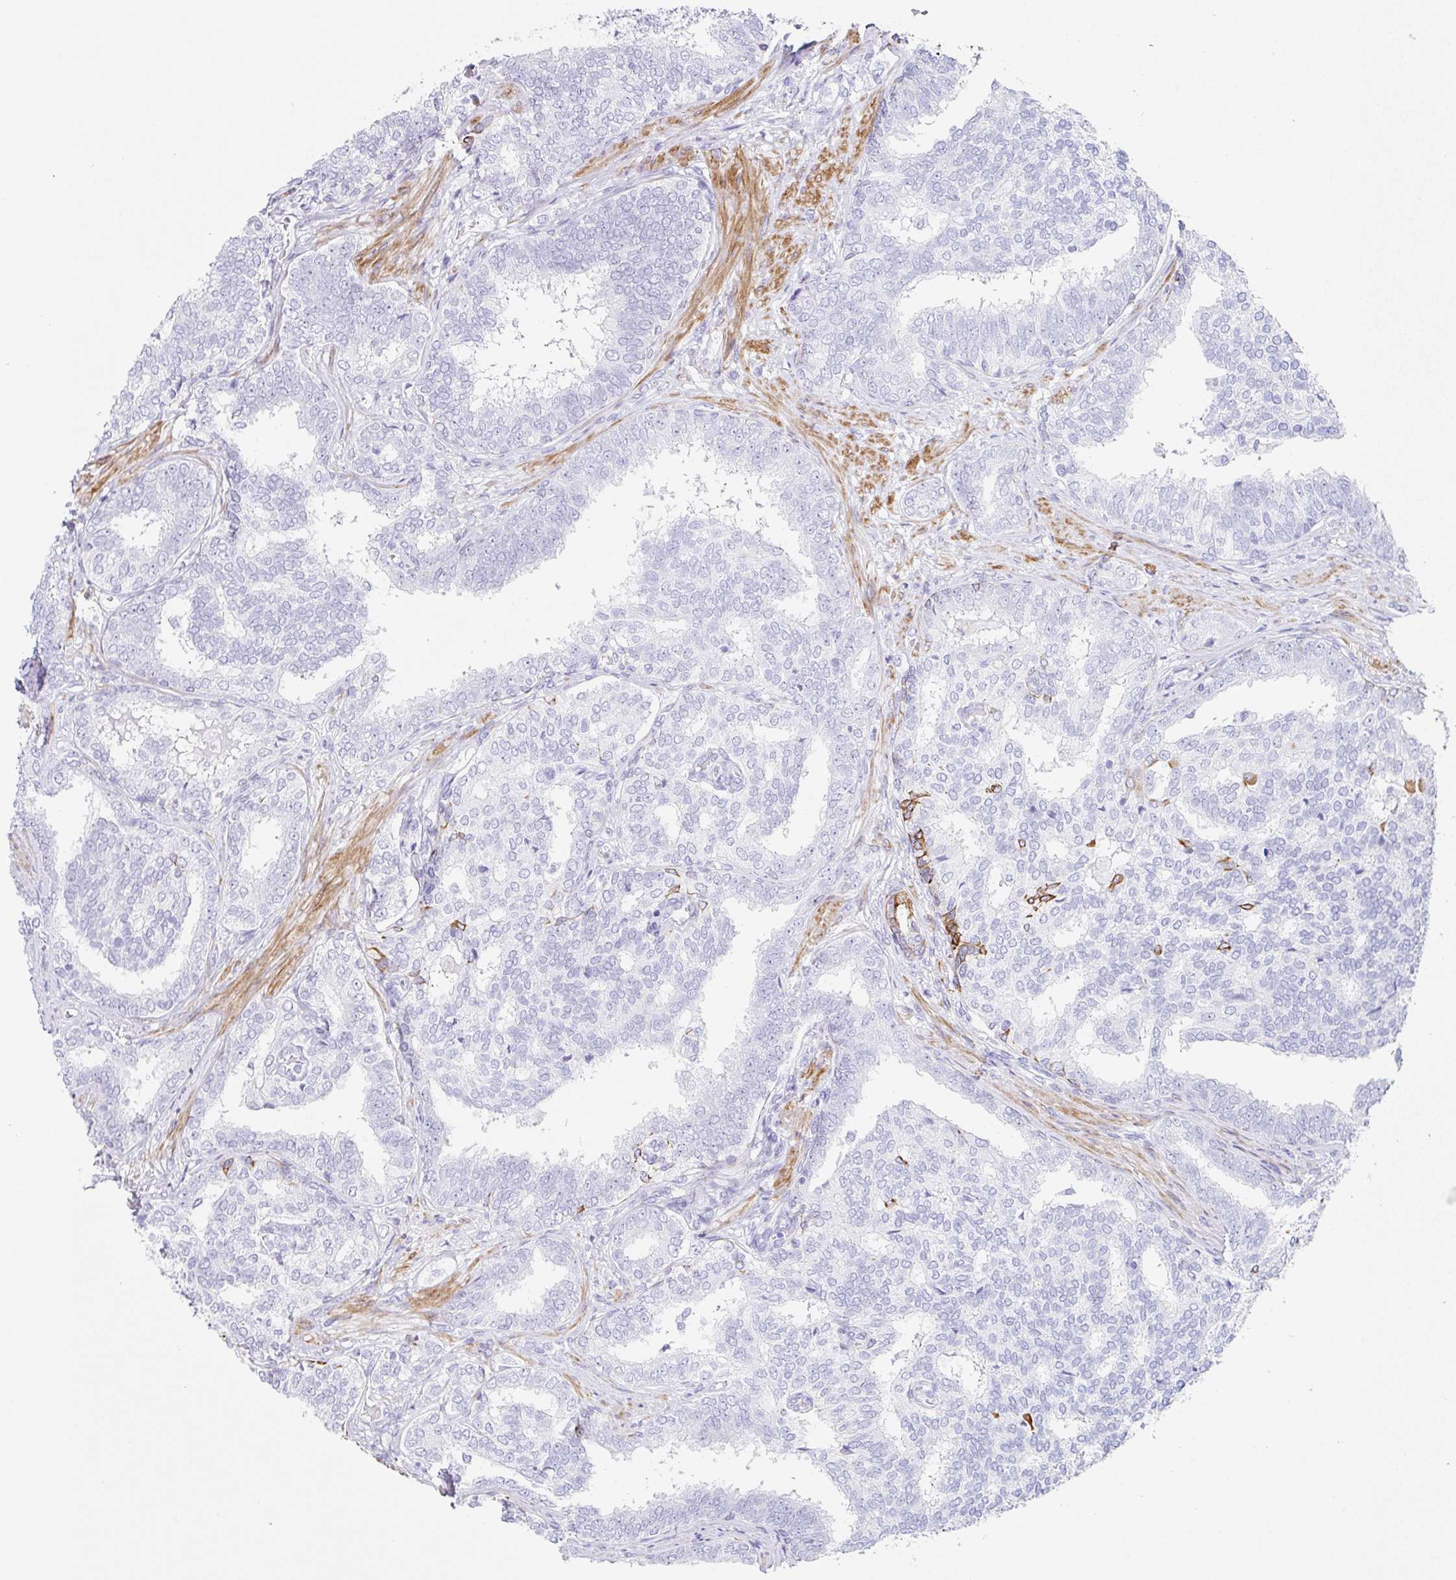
{"staining": {"intensity": "negative", "quantity": "none", "location": "none"}, "tissue": "prostate cancer", "cell_type": "Tumor cells", "image_type": "cancer", "snomed": [{"axis": "morphology", "description": "Adenocarcinoma, High grade"}, {"axis": "topography", "description": "Prostate"}], "caption": "Immunohistochemical staining of prostate cancer (high-grade adenocarcinoma) exhibits no significant expression in tumor cells.", "gene": "CLDND2", "patient": {"sex": "male", "age": 72}}